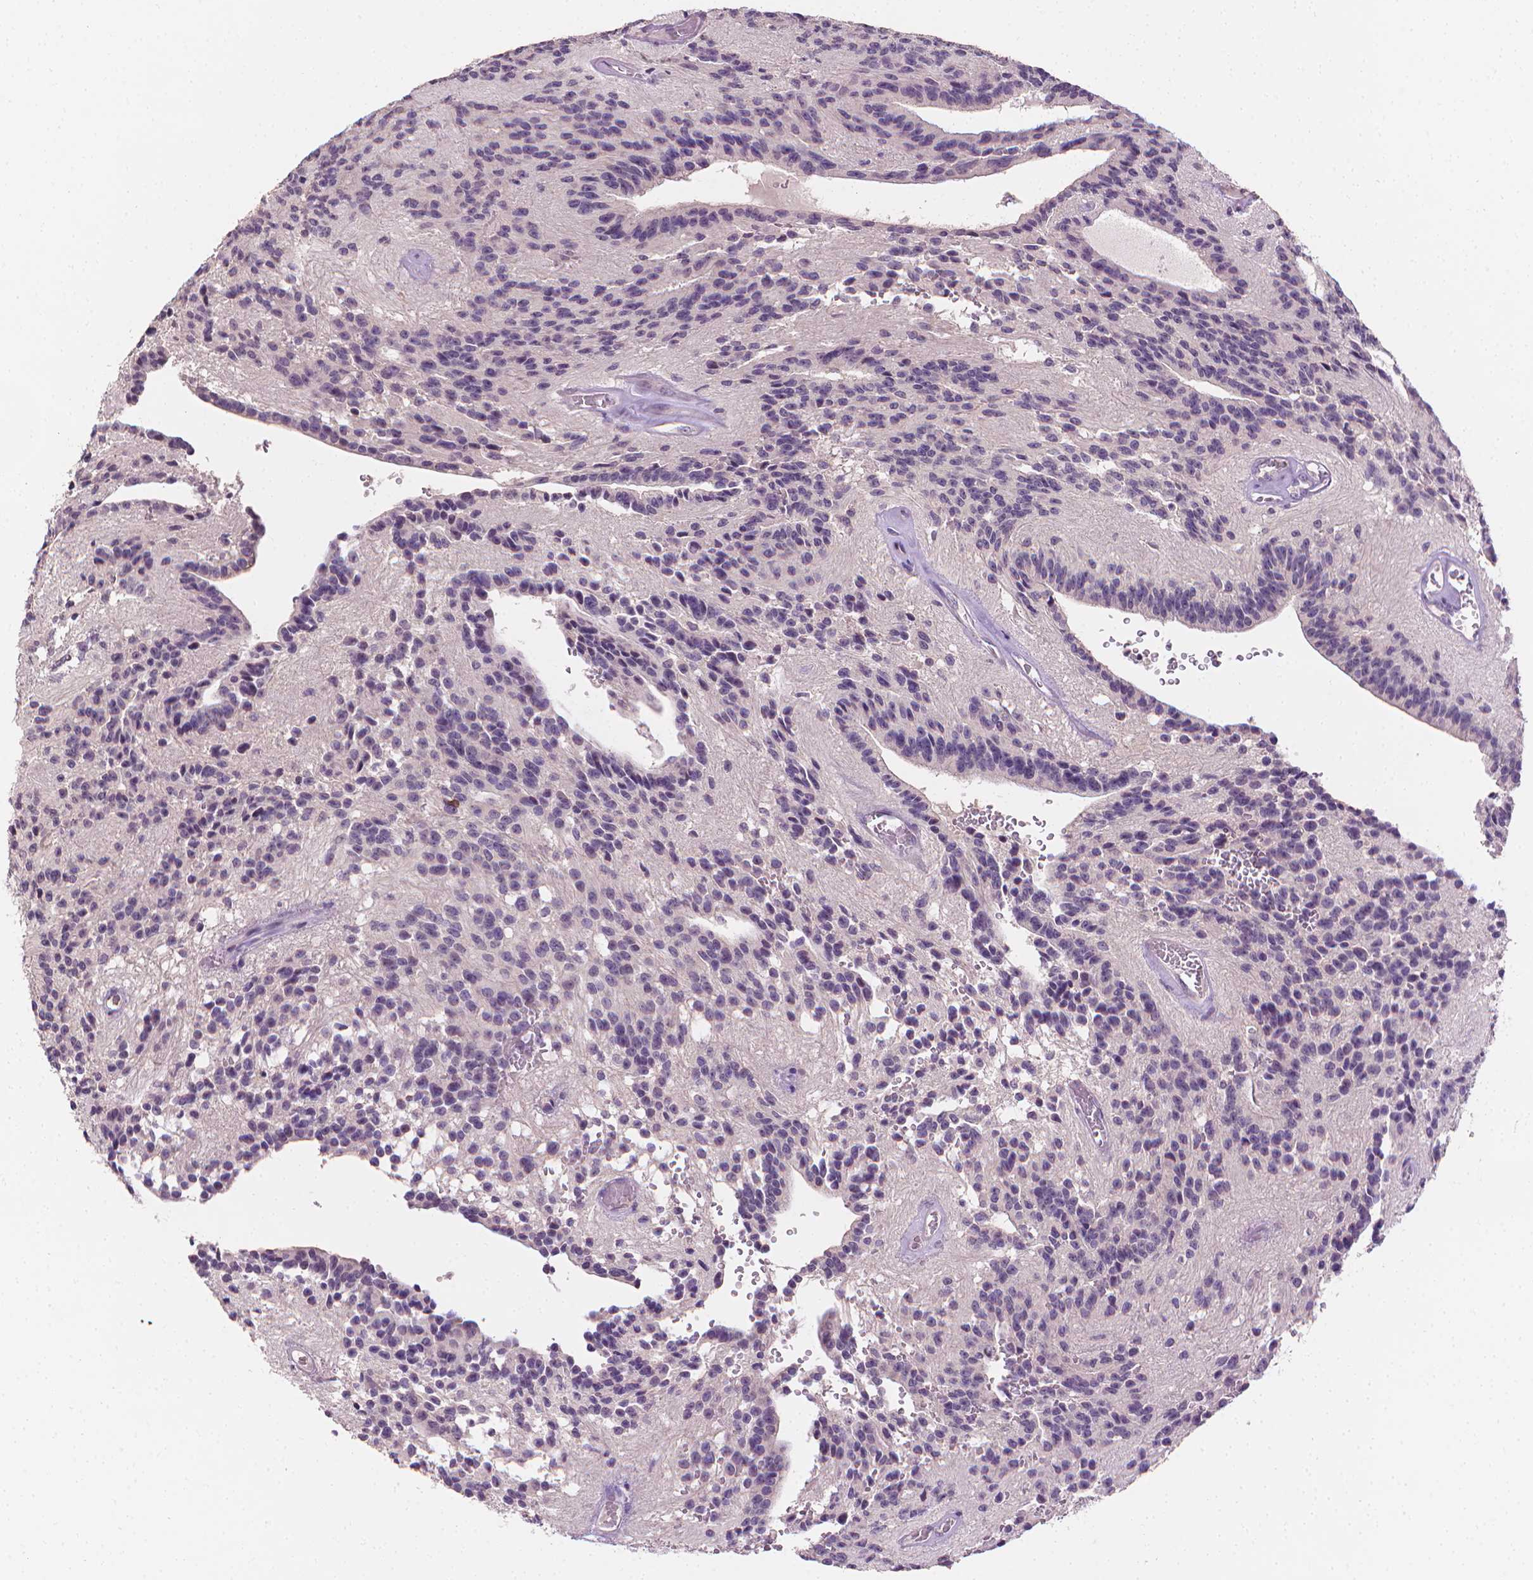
{"staining": {"intensity": "negative", "quantity": "none", "location": "none"}, "tissue": "glioma", "cell_type": "Tumor cells", "image_type": "cancer", "snomed": [{"axis": "morphology", "description": "Glioma, malignant, Low grade"}, {"axis": "topography", "description": "Brain"}], "caption": "Human malignant low-grade glioma stained for a protein using immunohistochemistry shows no staining in tumor cells.", "gene": "FASN", "patient": {"sex": "male", "age": 31}}